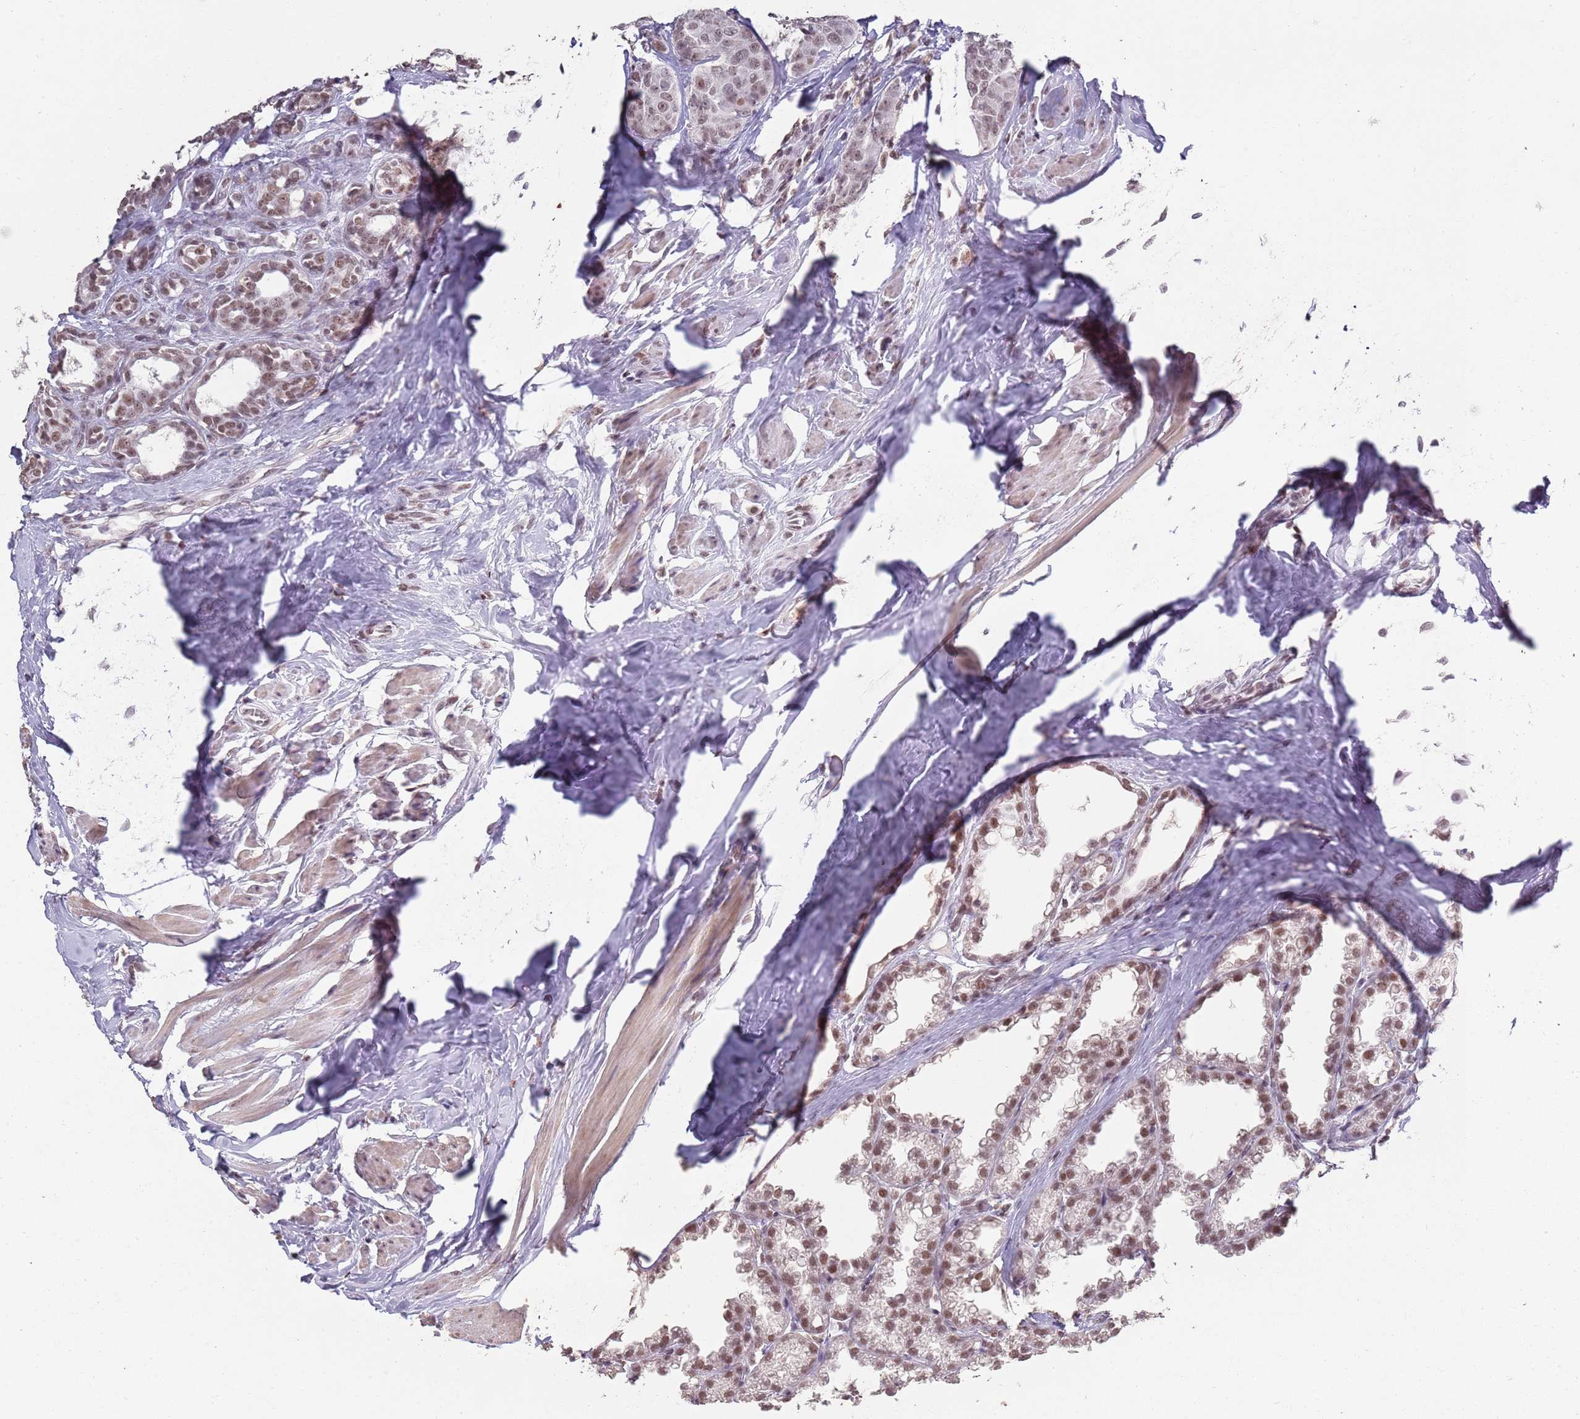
{"staining": {"intensity": "moderate", "quantity": ">75%", "location": "nuclear"}, "tissue": "breast cancer", "cell_type": "Tumor cells", "image_type": "cancer", "snomed": [{"axis": "morphology", "description": "Duct carcinoma"}, {"axis": "topography", "description": "Breast"}], "caption": "A micrograph showing moderate nuclear expression in approximately >75% of tumor cells in infiltrating ductal carcinoma (breast), as visualized by brown immunohistochemical staining.", "gene": "ARL14EP", "patient": {"sex": "female", "age": 40}}